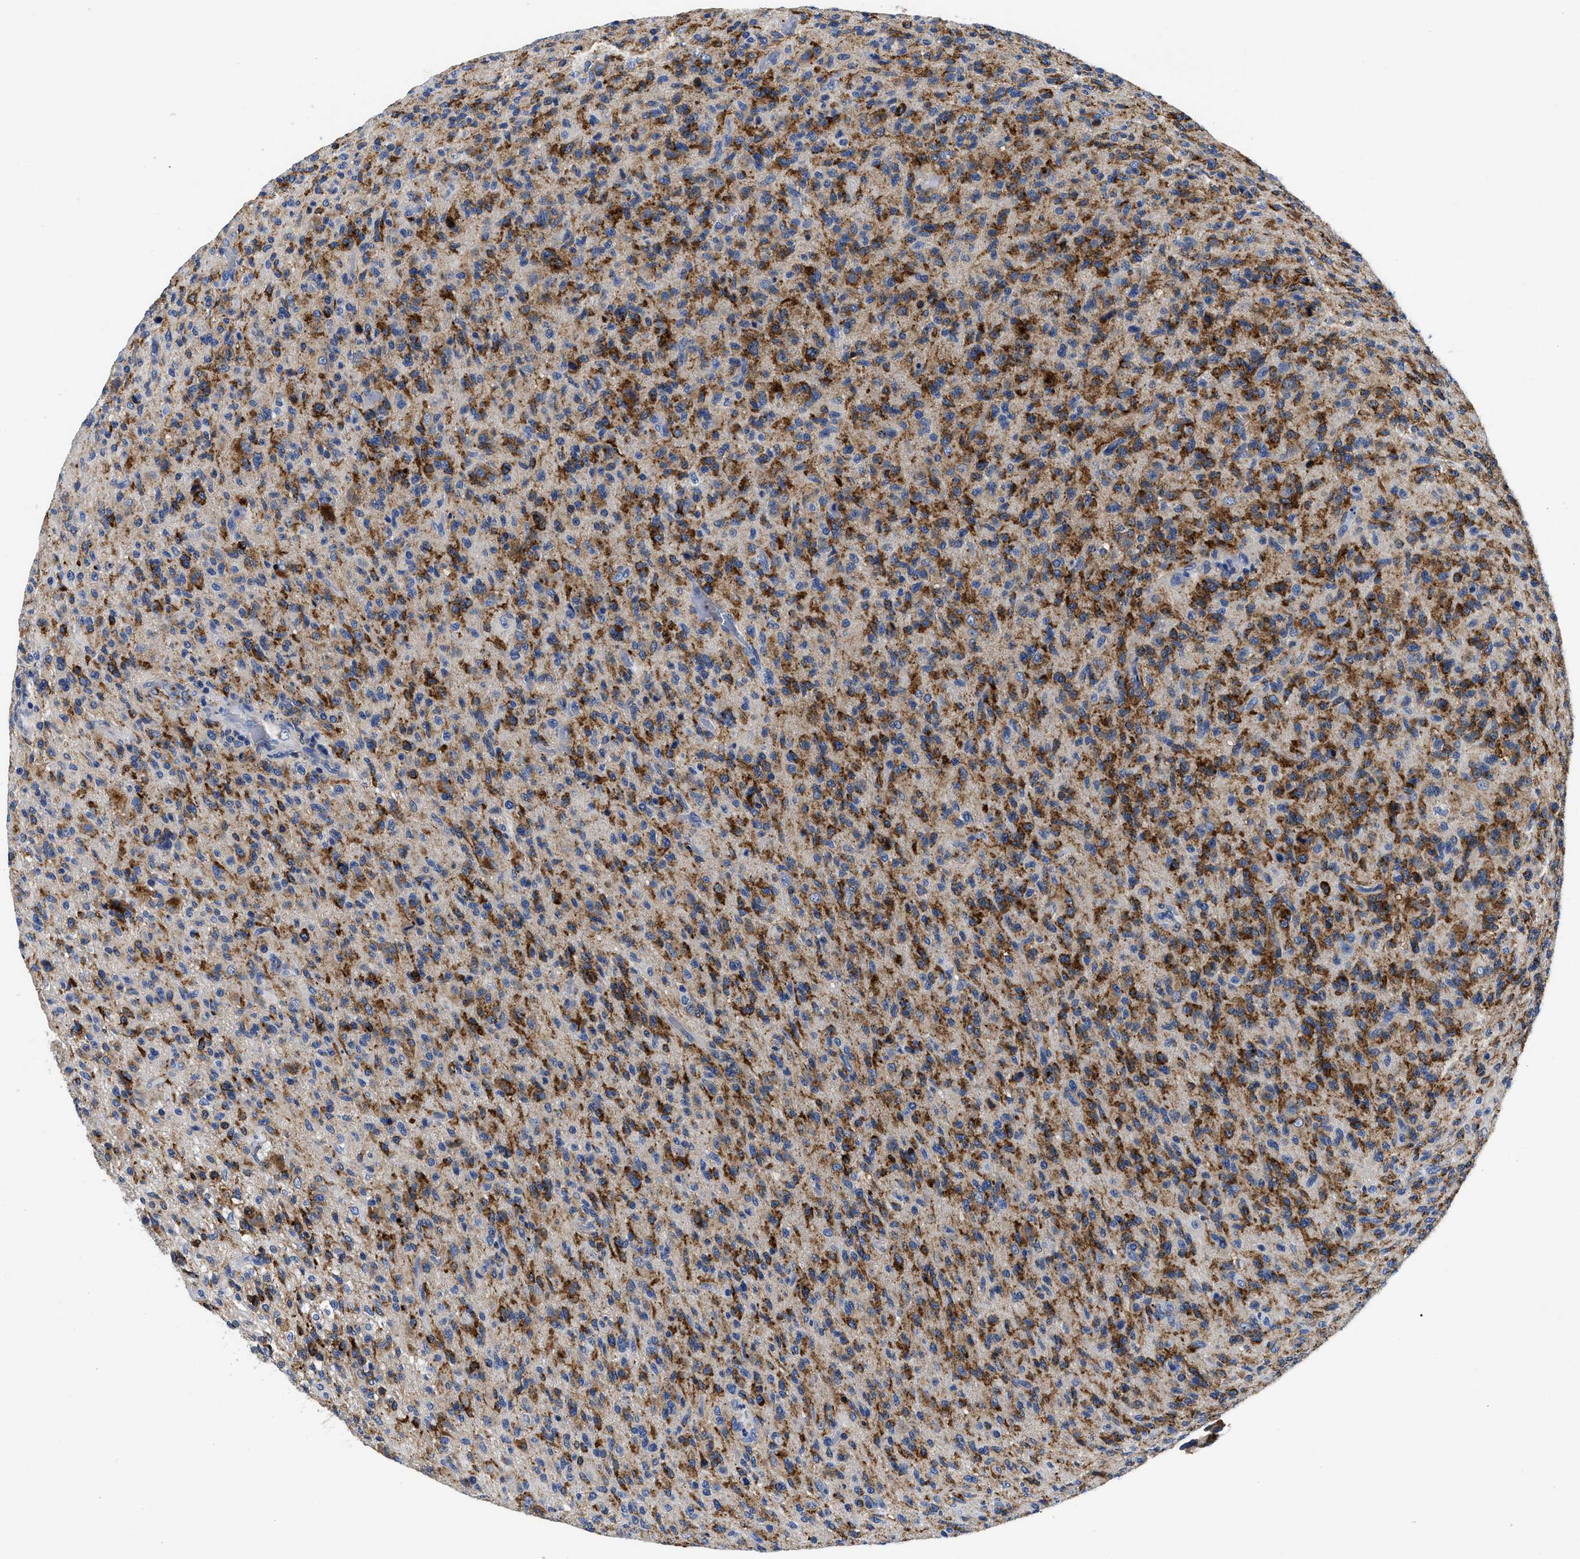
{"staining": {"intensity": "strong", "quantity": ">75%", "location": "cytoplasmic/membranous"}, "tissue": "glioma", "cell_type": "Tumor cells", "image_type": "cancer", "snomed": [{"axis": "morphology", "description": "Glioma, malignant, High grade"}, {"axis": "topography", "description": "Brain"}], "caption": "Immunohistochemical staining of high-grade glioma (malignant) reveals strong cytoplasmic/membranous protein positivity in approximately >75% of tumor cells.", "gene": "SLC35F1", "patient": {"sex": "male", "age": 71}}